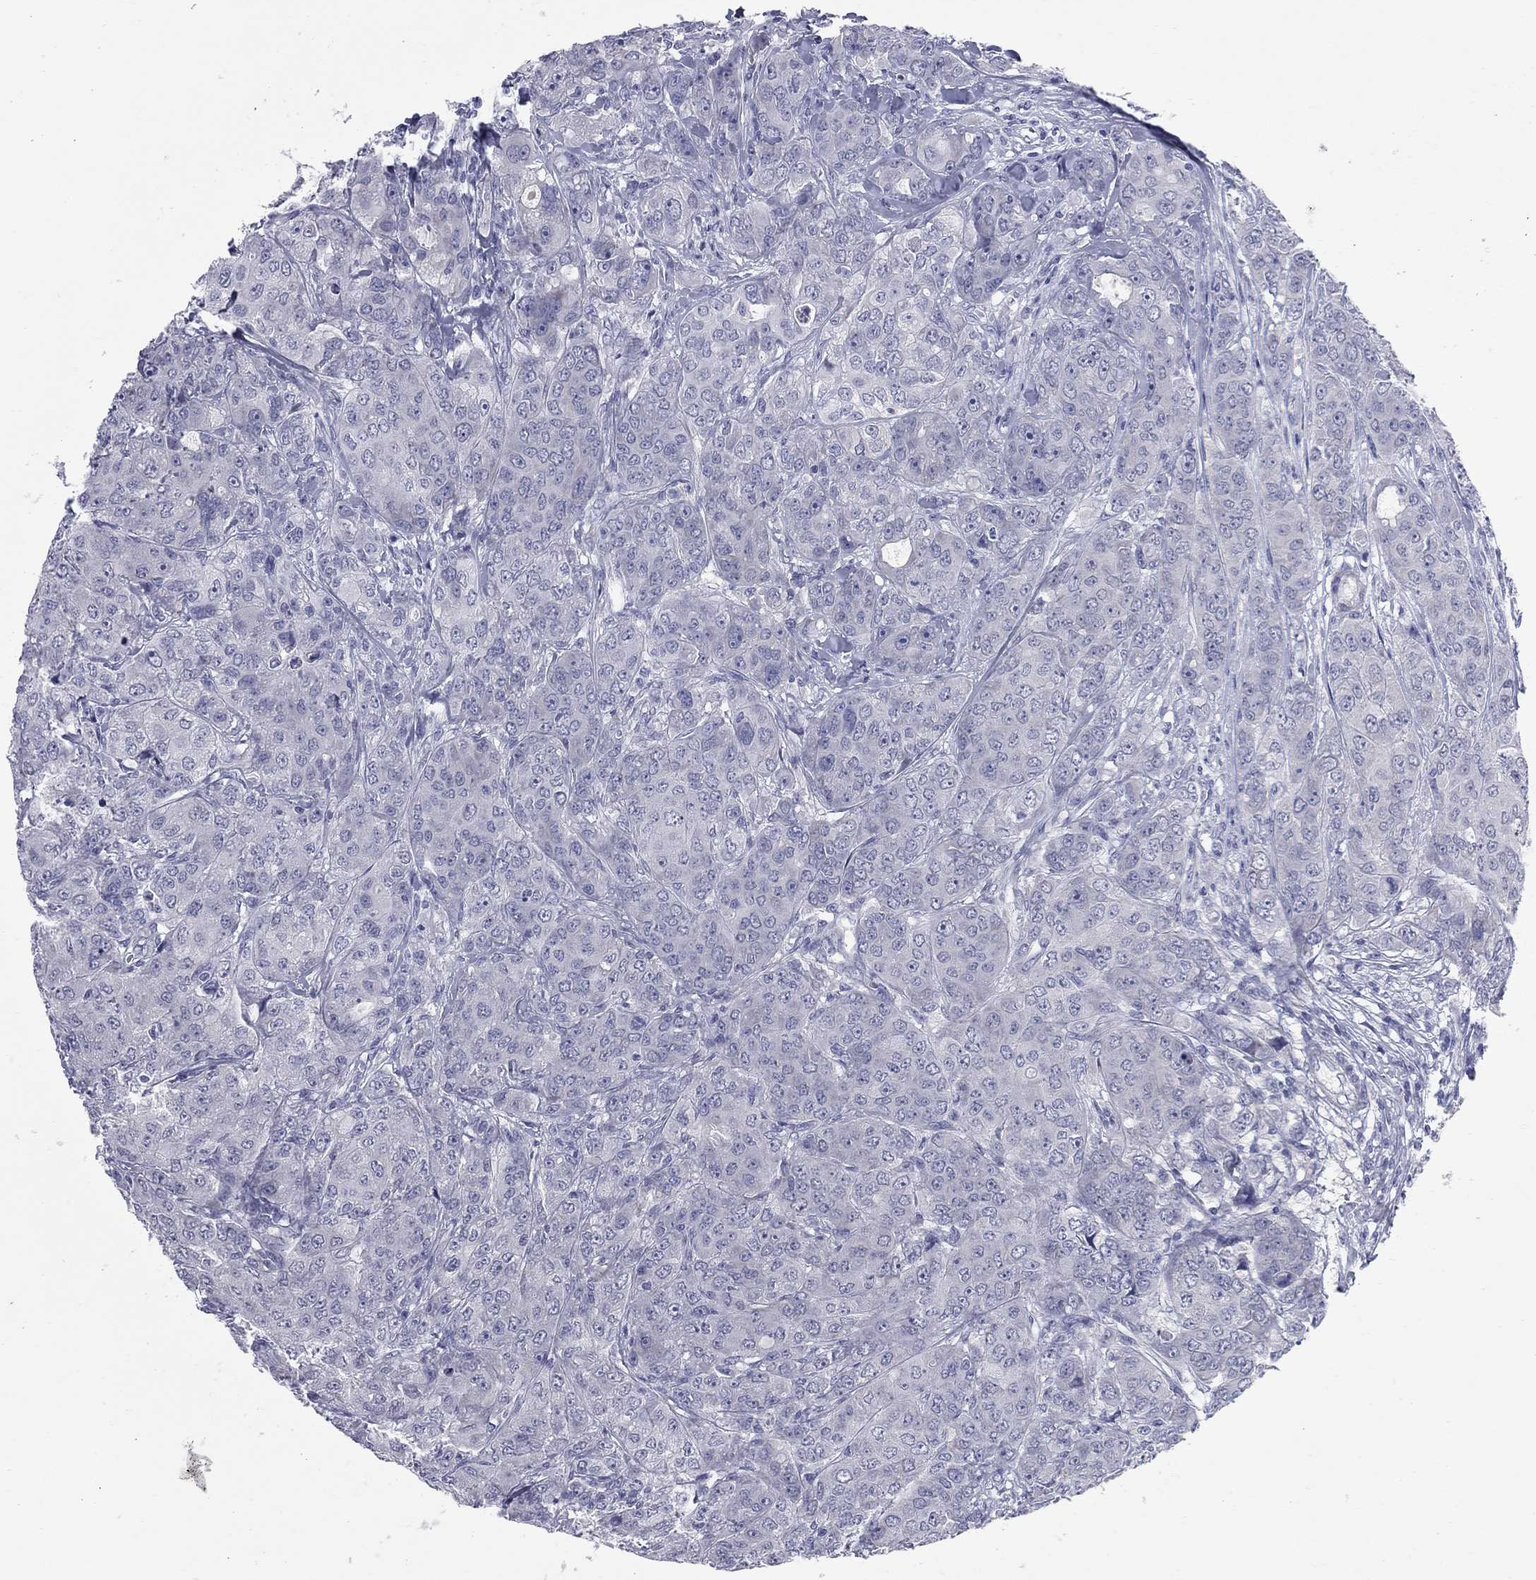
{"staining": {"intensity": "negative", "quantity": "none", "location": "none"}, "tissue": "breast cancer", "cell_type": "Tumor cells", "image_type": "cancer", "snomed": [{"axis": "morphology", "description": "Duct carcinoma"}, {"axis": "topography", "description": "Breast"}], "caption": "This is a photomicrograph of IHC staining of breast invasive ductal carcinoma, which shows no expression in tumor cells. The staining is performed using DAB (3,3'-diaminobenzidine) brown chromogen with nuclei counter-stained in using hematoxylin.", "gene": "UNC119B", "patient": {"sex": "female", "age": 43}}